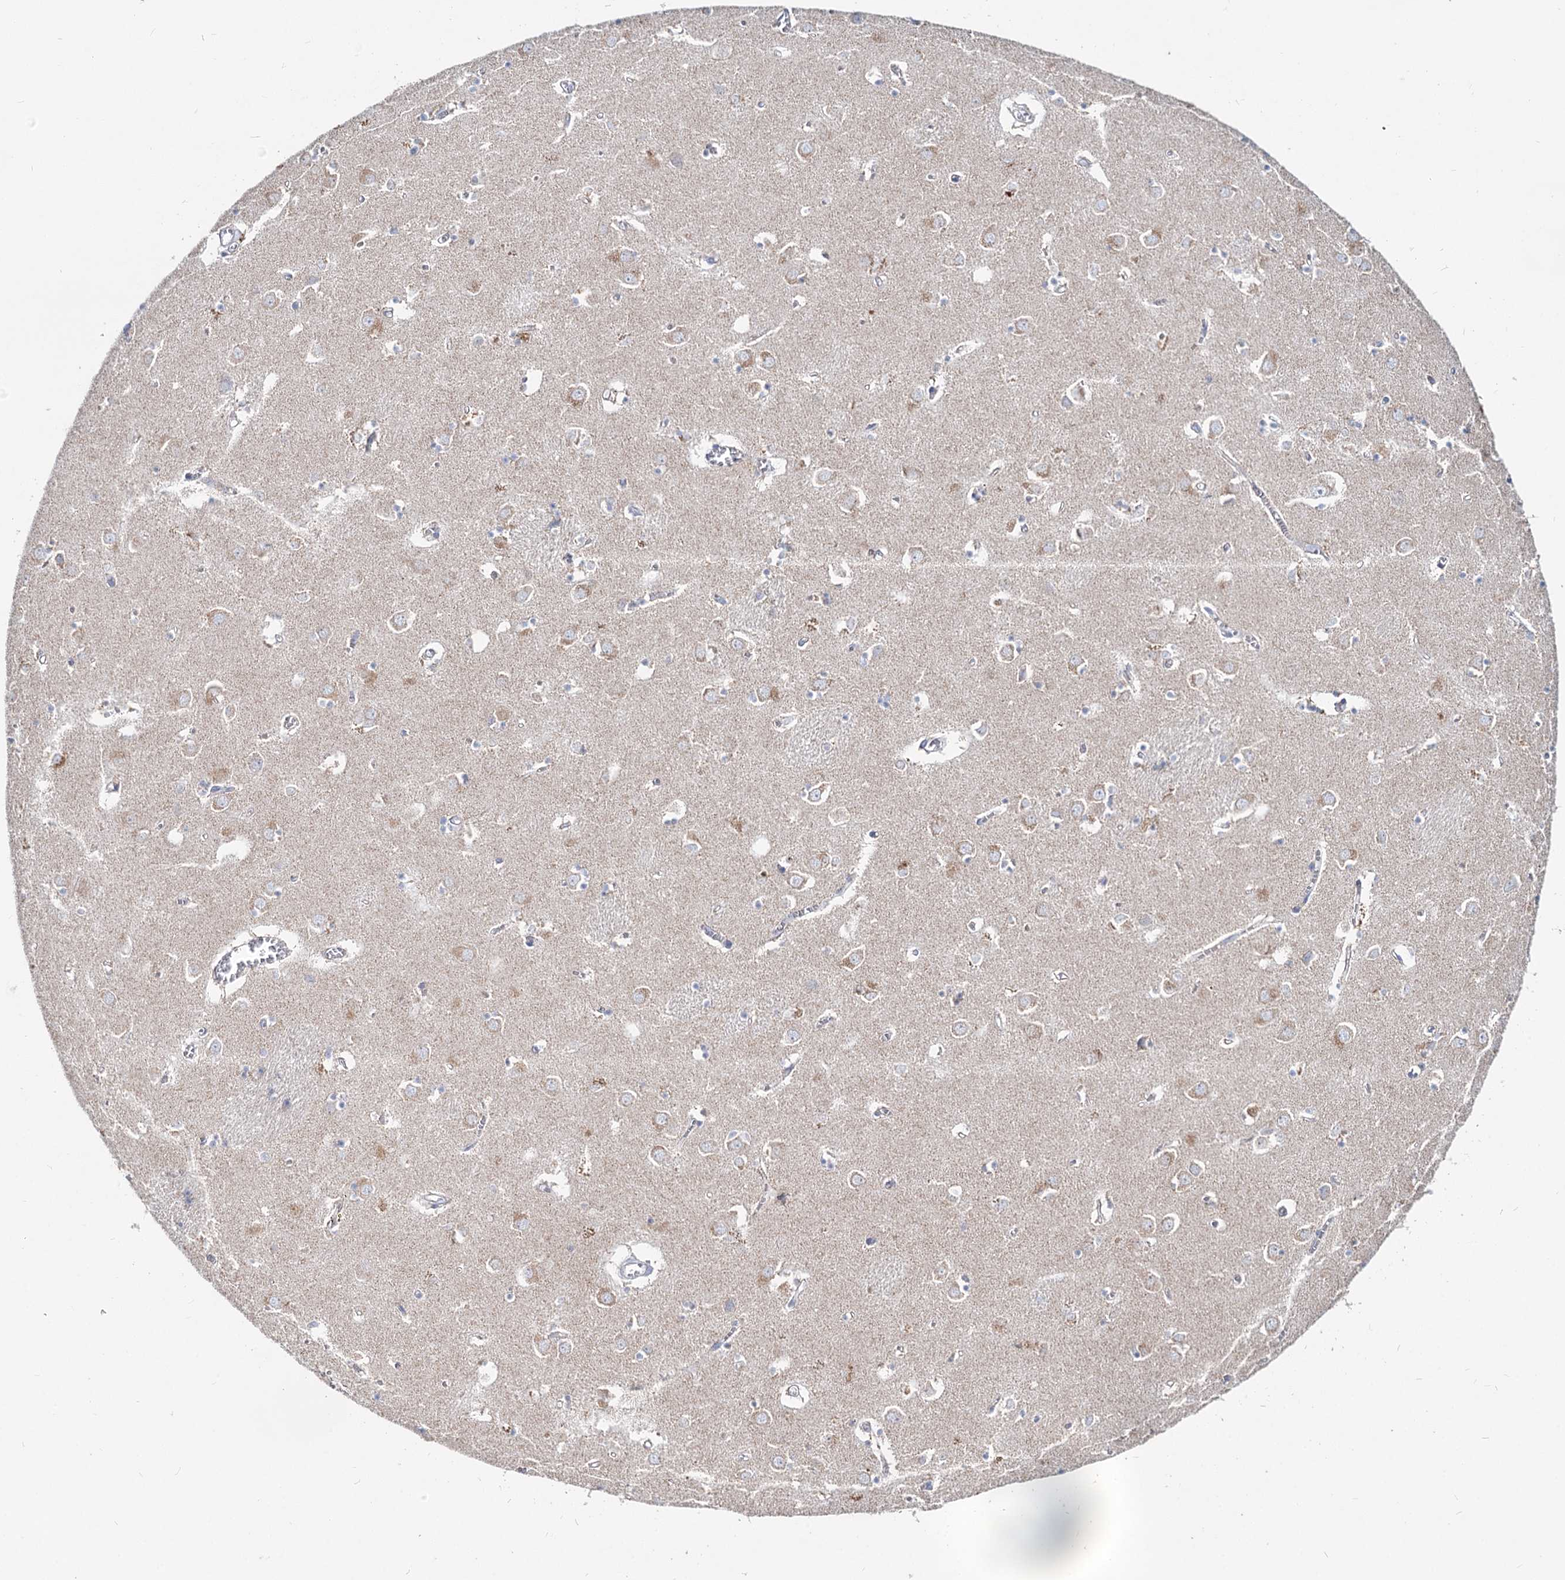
{"staining": {"intensity": "negative", "quantity": "none", "location": "none"}, "tissue": "caudate", "cell_type": "Glial cells", "image_type": "normal", "snomed": [{"axis": "morphology", "description": "Normal tissue, NOS"}, {"axis": "topography", "description": "Lateral ventricle wall"}], "caption": "Immunohistochemistry photomicrograph of benign caudate: human caudate stained with DAB exhibits no significant protein staining in glial cells. (Stains: DAB IHC with hematoxylin counter stain, Microscopy: brightfield microscopy at high magnification).", "gene": "MCCC2", "patient": {"sex": "male", "age": 70}}